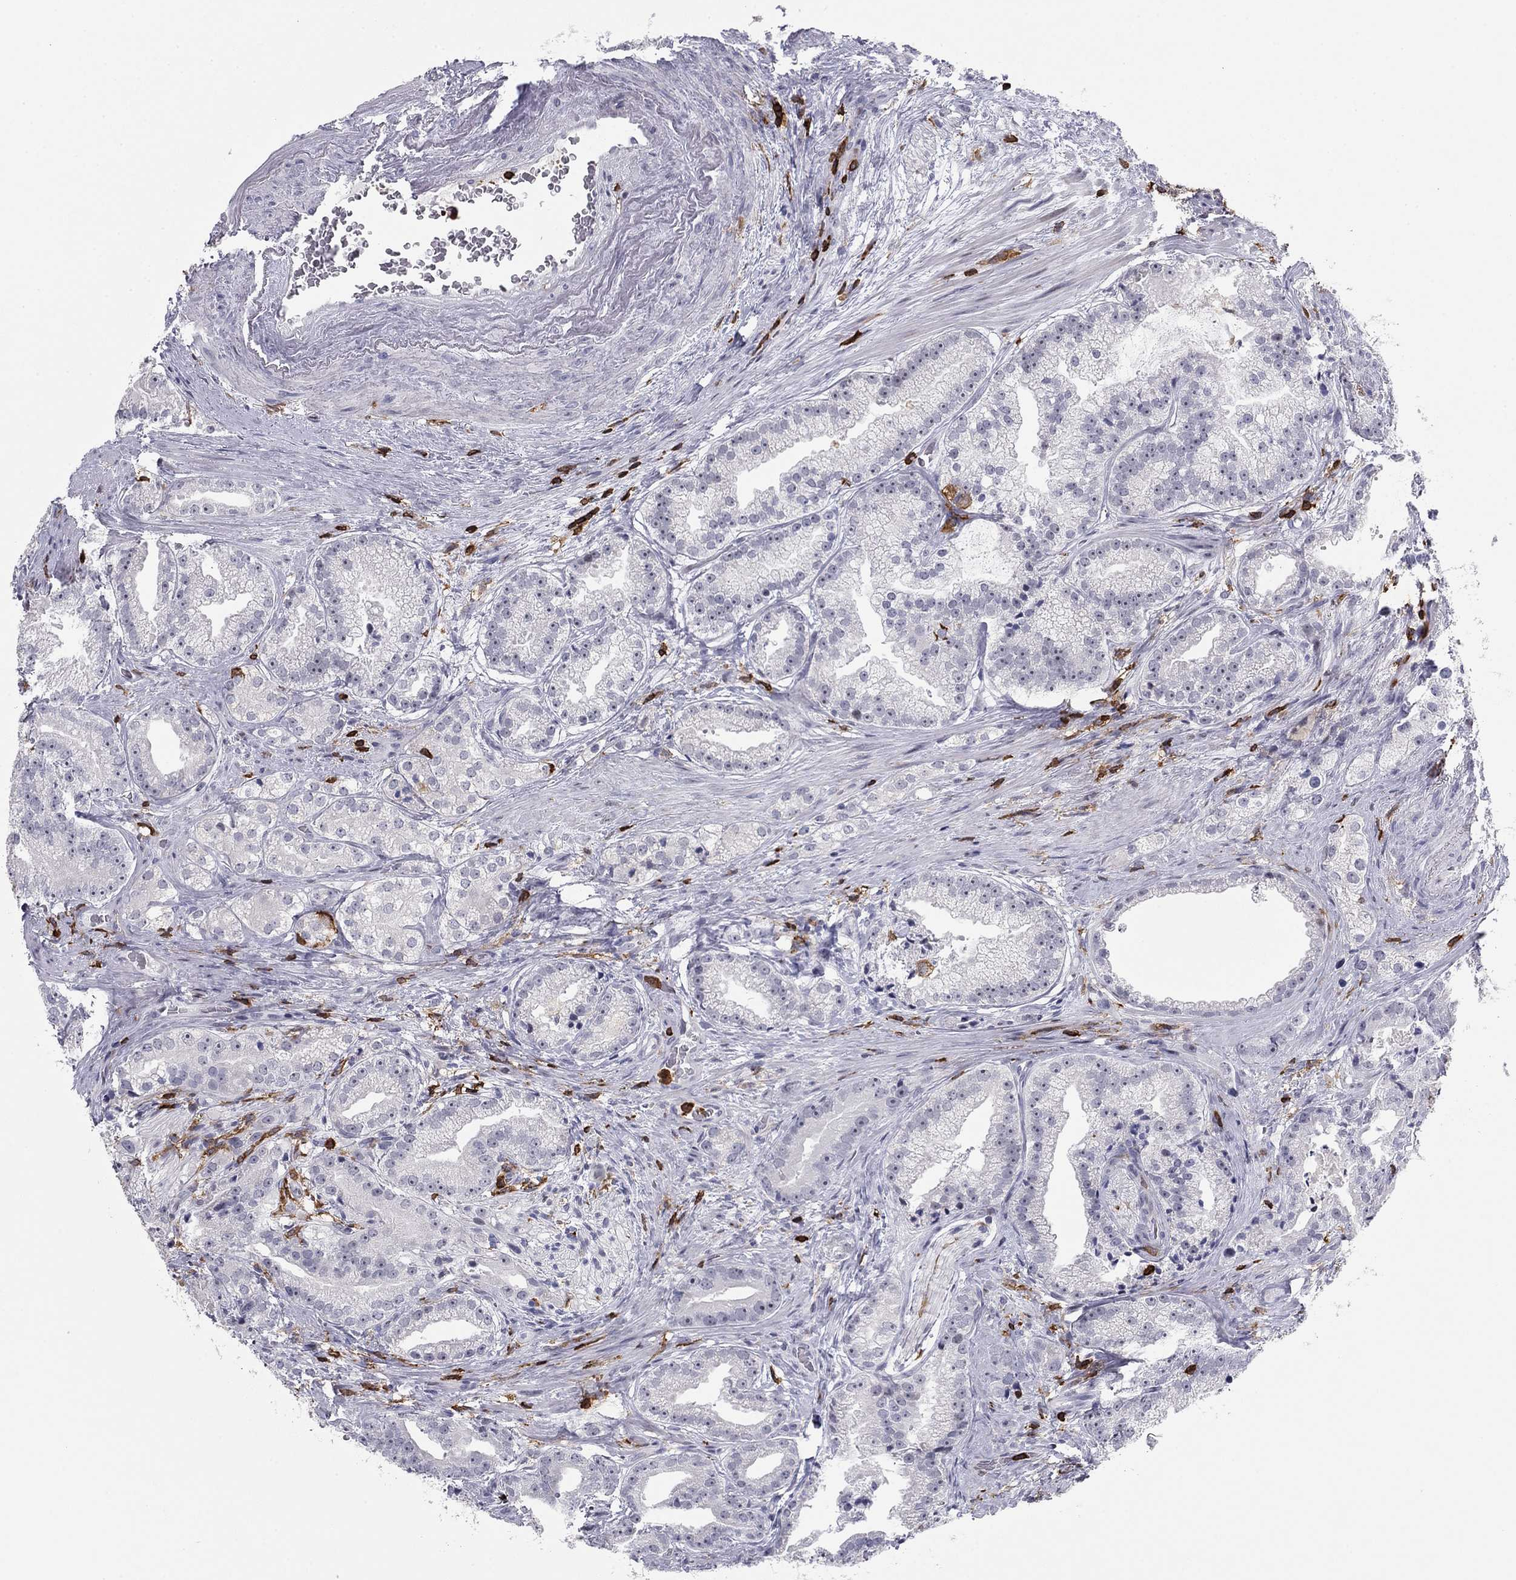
{"staining": {"intensity": "negative", "quantity": "none", "location": "none"}, "tissue": "prostate cancer", "cell_type": "Tumor cells", "image_type": "cancer", "snomed": [{"axis": "morphology", "description": "Adenocarcinoma, NOS"}, {"axis": "morphology", "description": "Adenocarcinoma, High grade"}, {"axis": "topography", "description": "Prostate"}], "caption": "High magnification brightfield microscopy of prostate cancer (adenocarcinoma (high-grade)) stained with DAB (brown) and counterstained with hematoxylin (blue): tumor cells show no significant expression.", "gene": "ARHGAP27", "patient": {"sex": "male", "age": 64}}